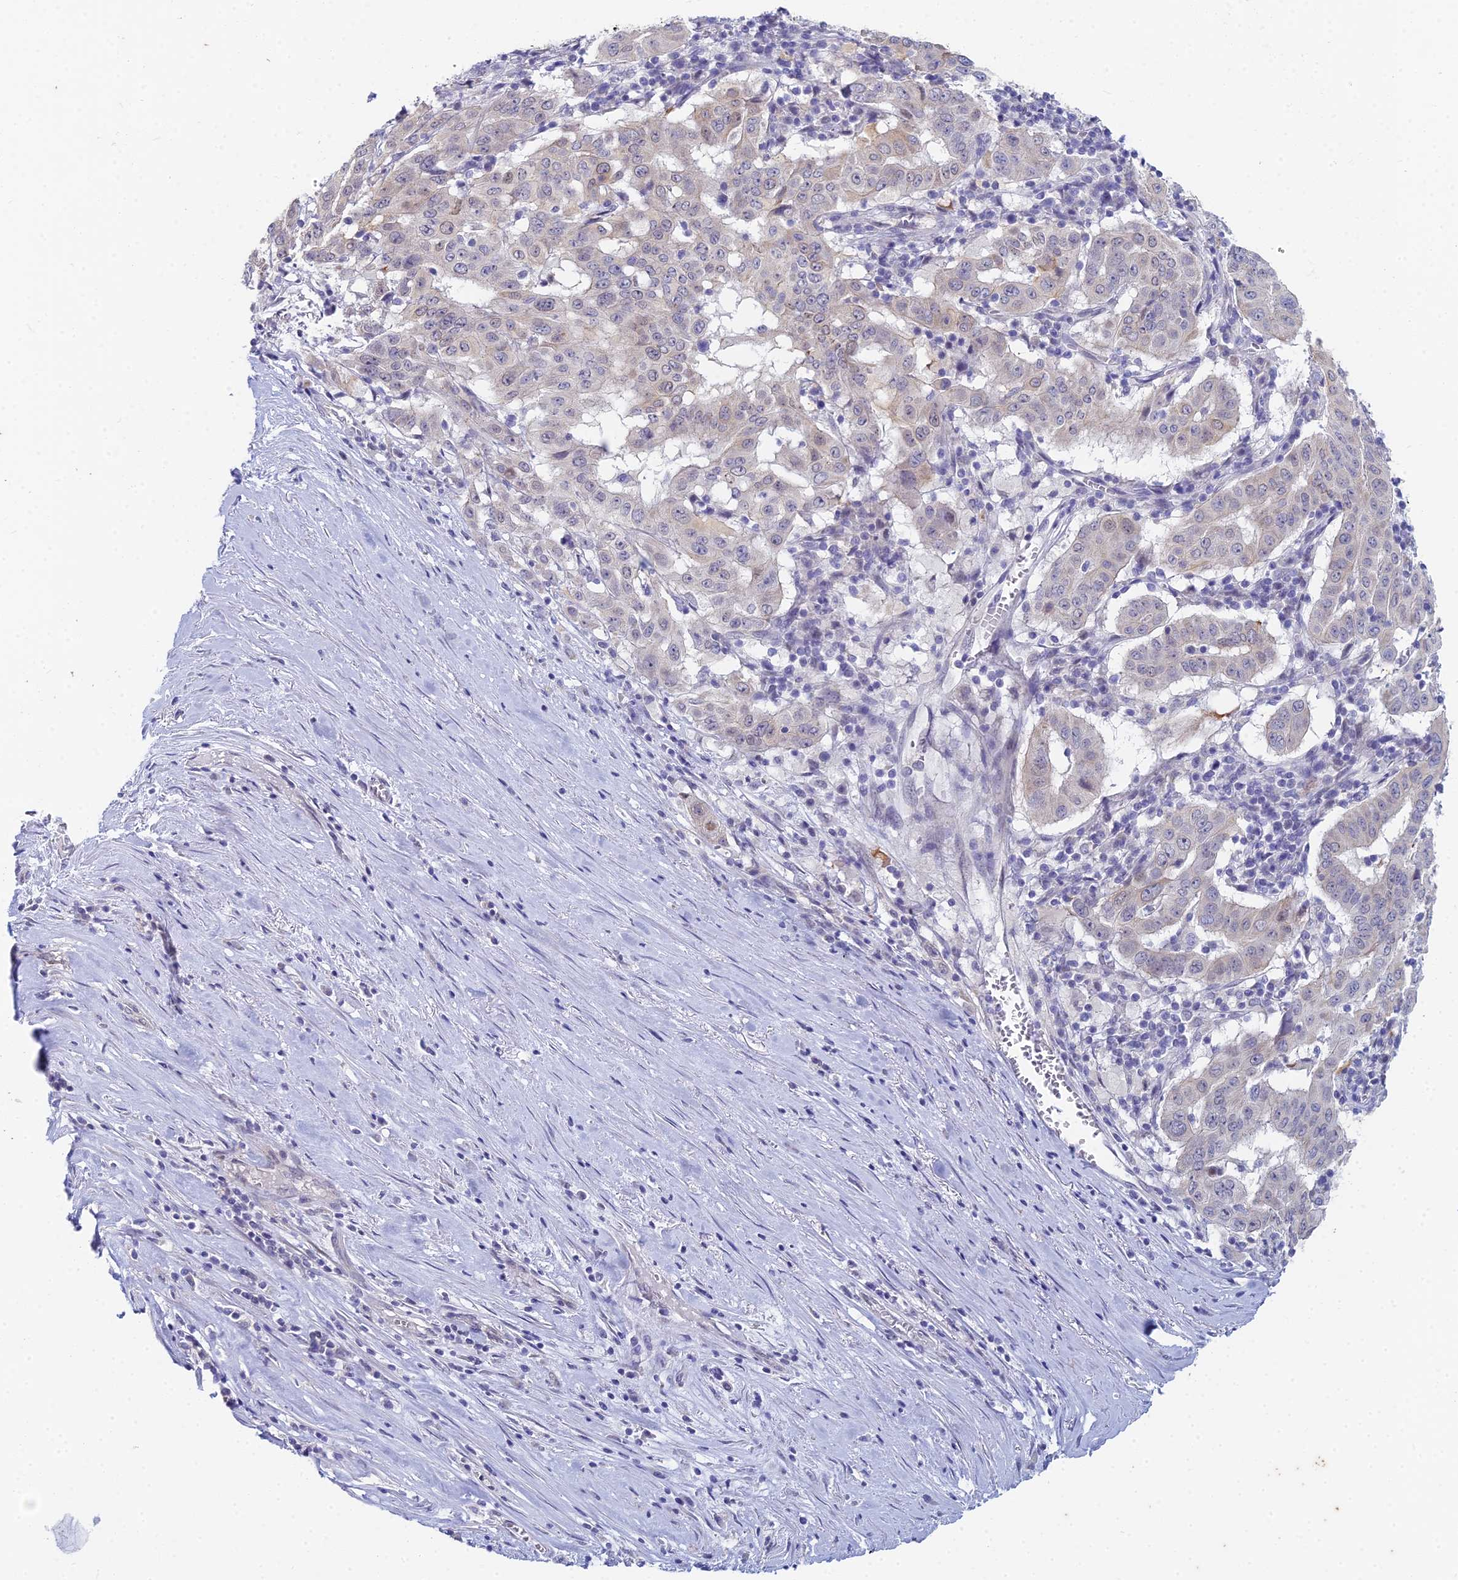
{"staining": {"intensity": "negative", "quantity": "none", "location": "none"}, "tissue": "pancreatic cancer", "cell_type": "Tumor cells", "image_type": "cancer", "snomed": [{"axis": "morphology", "description": "Adenocarcinoma, NOS"}, {"axis": "topography", "description": "Pancreas"}], "caption": "This is a photomicrograph of IHC staining of pancreatic cancer, which shows no expression in tumor cells.", "gene": "EEF2KMT", "patient": {"sex": "male", "age": 63}}